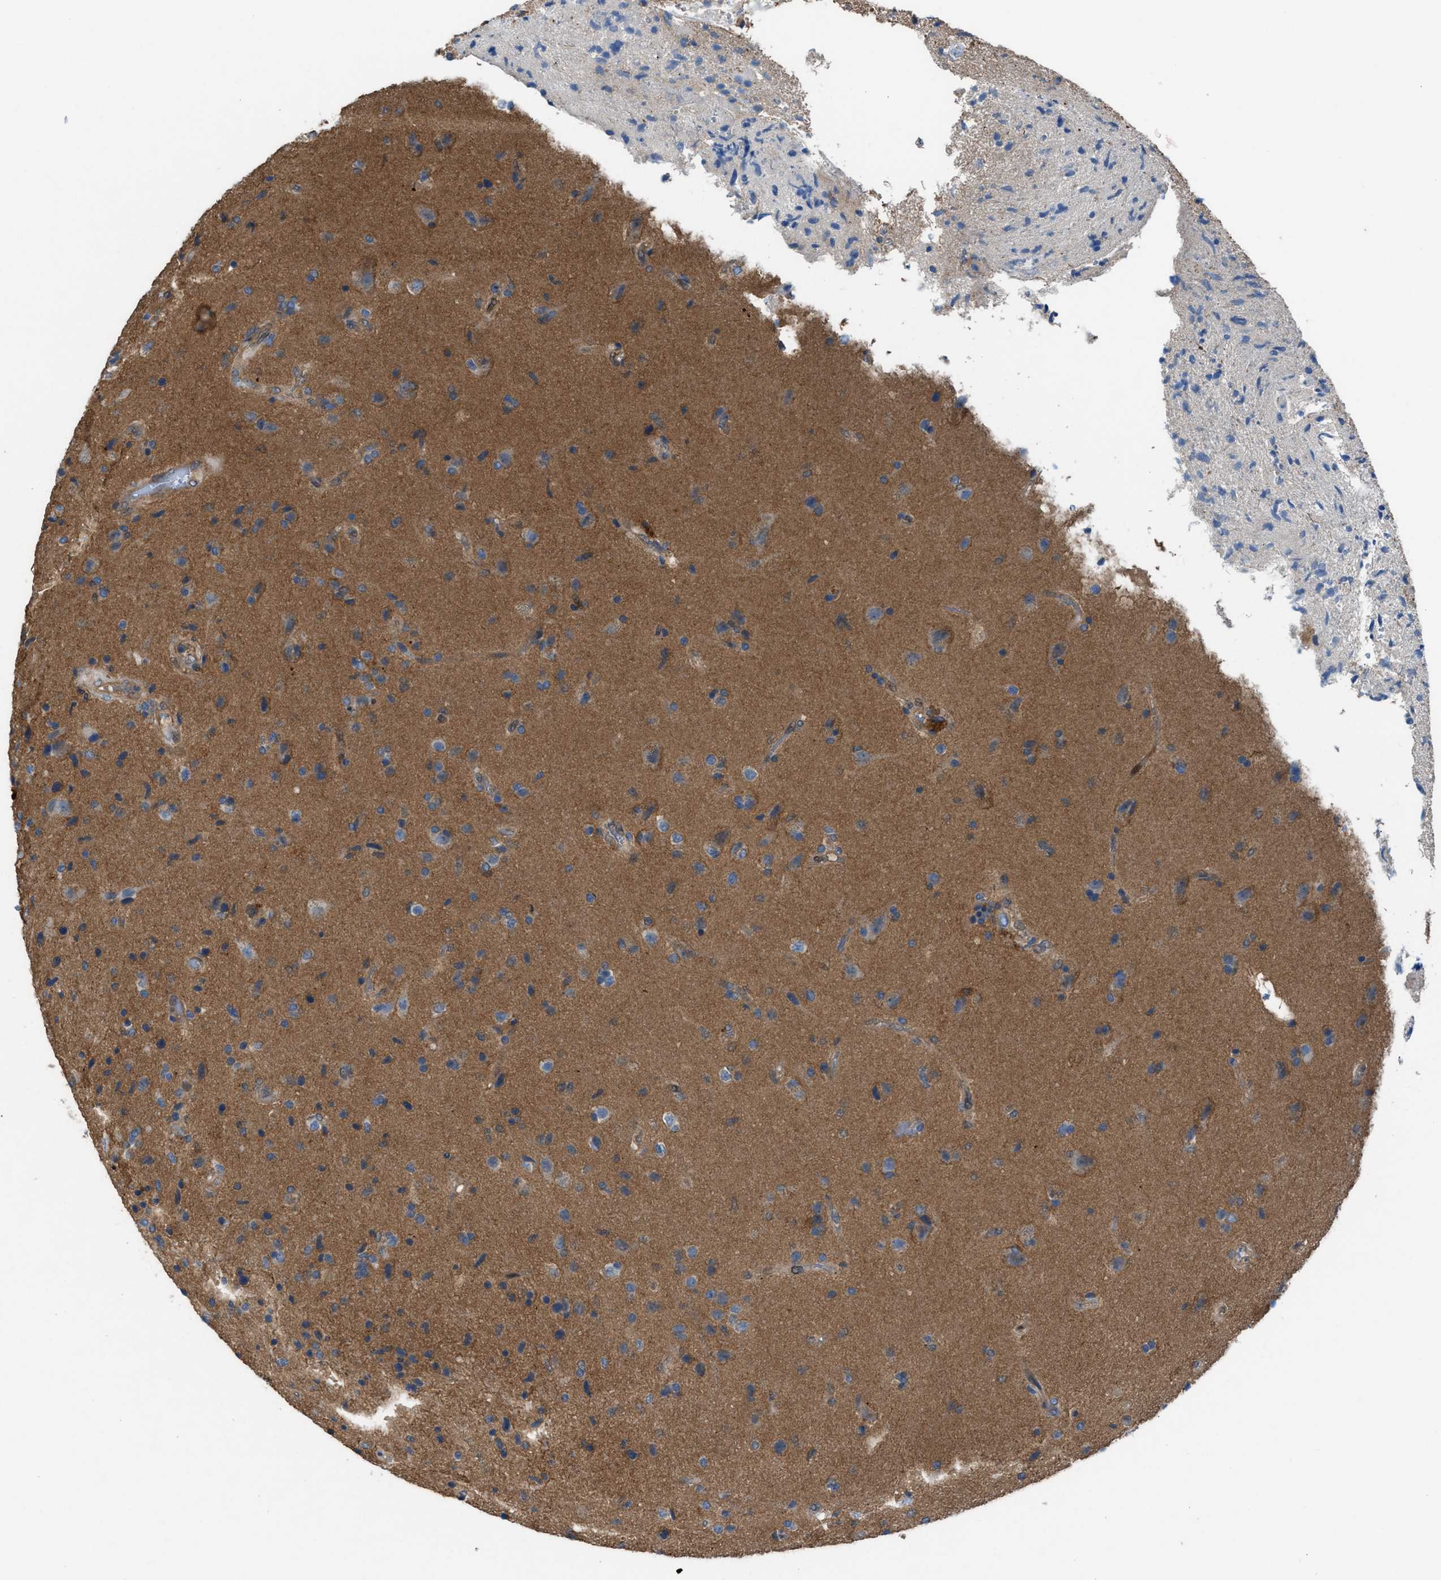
{"staining": {"intensity": "moderate", "quantity": "25%-75%", "location": "cytoplasmic/membranous"}, "tissue": "glioma", "cell_type": "Tumor cells", "image_type": "cancer", "snomed": [{"axis": "morphology", "description": "Glioma, malignant, High grade"}, {"axis": "topography", "description": "Brain"}], "caption": "This image exhibits malignant glioma (high-grade) stained with IHC to label a protein in brown. The cytoplasmic/membranous of tumor cells show moderate positivity for the protein. Nuclei are counter-stained blue.", "gene": "TPK1", "patient": {"sex": "male", "age": 72}}